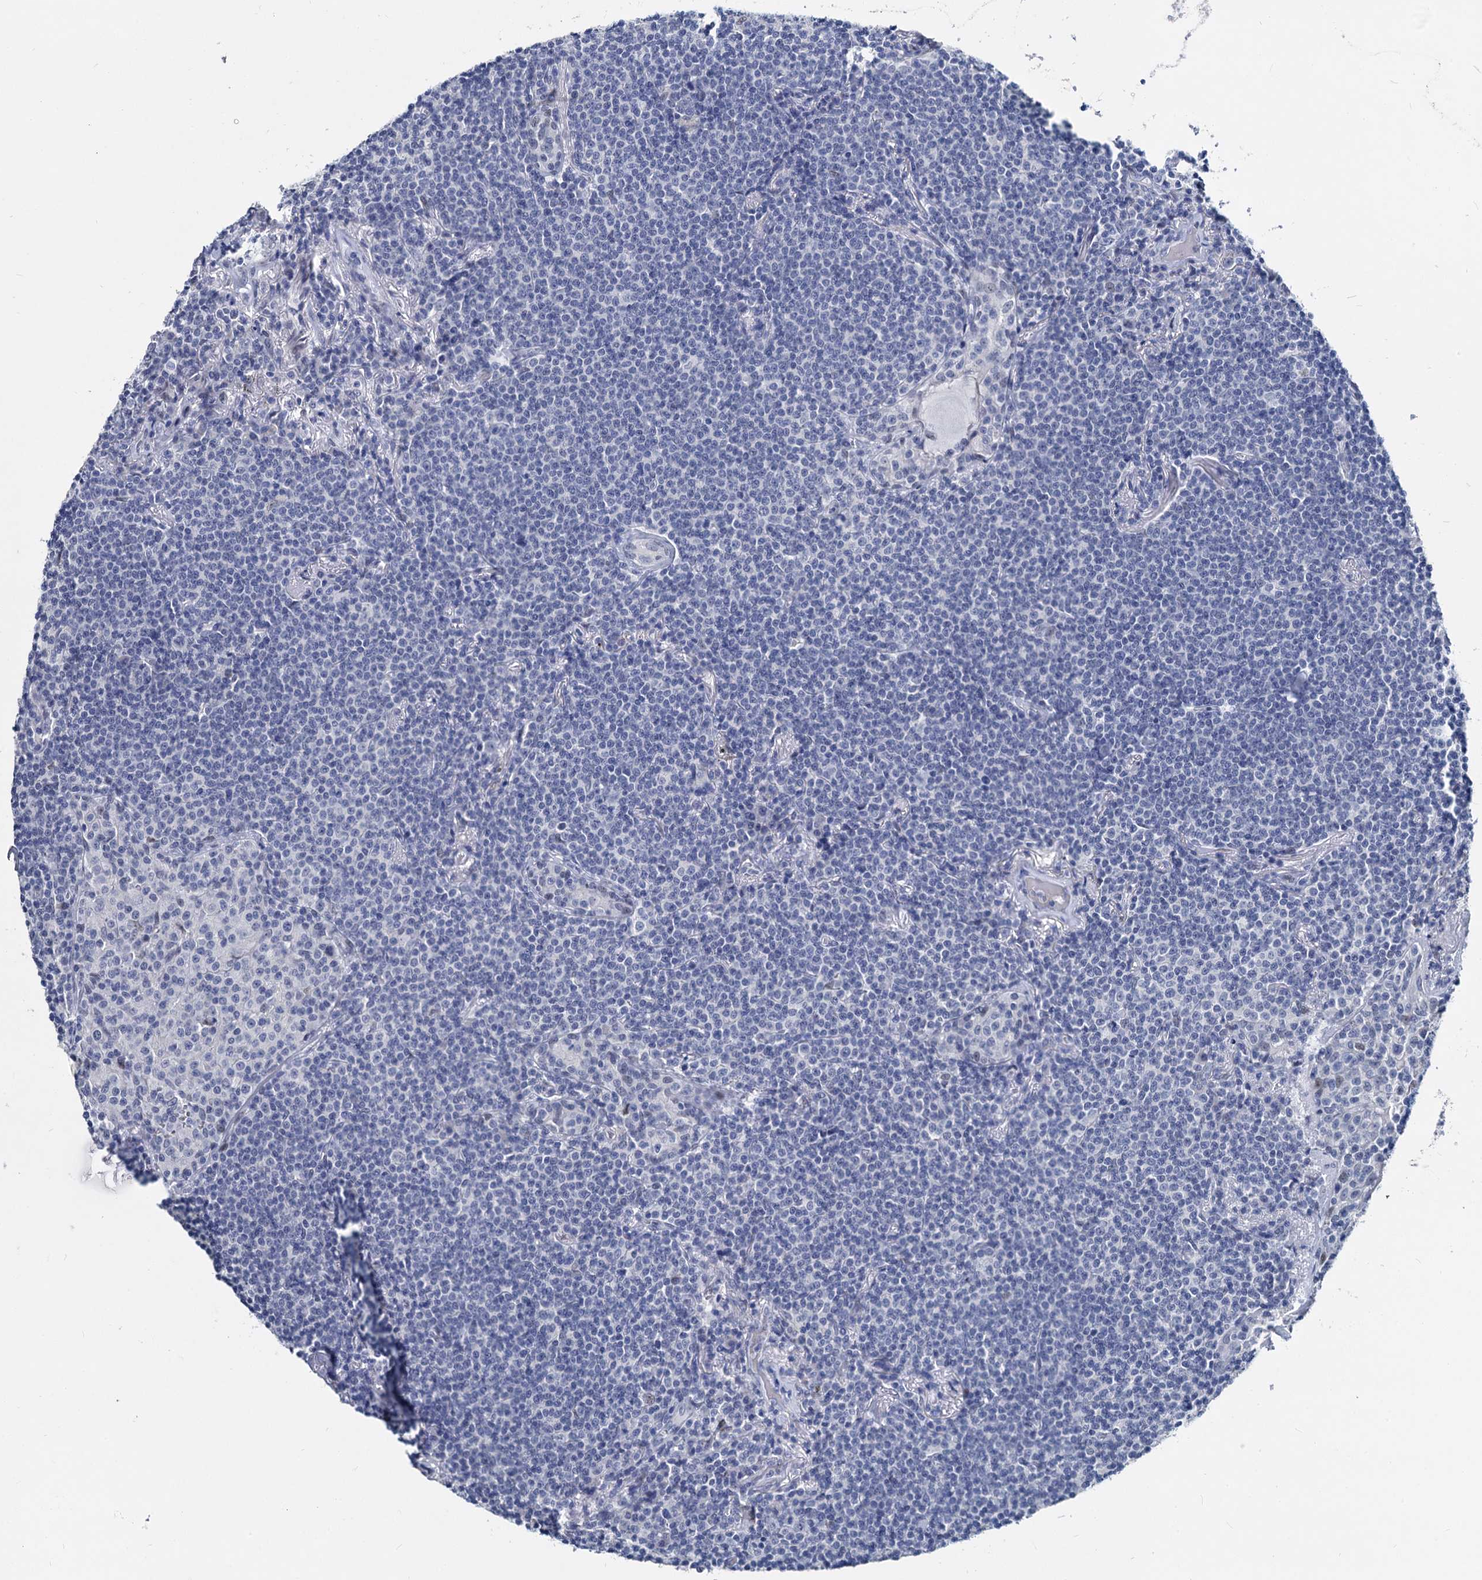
{"staining": {"intensity": "negative", "quantity": "none", "location": "none"}, "tissue": "lymphoma", "cell_type": "Tumor cells", "image_type": "cancer", "snomed": [{"axis": "morphology", "description": "Malignant lymphoma, non-Hodgkin's type, Low grade"}, {"axis": "topography", "description": "Lung"}], "caption": "Immunohistochemical staining of lymphoma shows no significant expression in tumor cells.", "gene": "MAGEA4", "patient": {"sex": "female", "age": 71}}